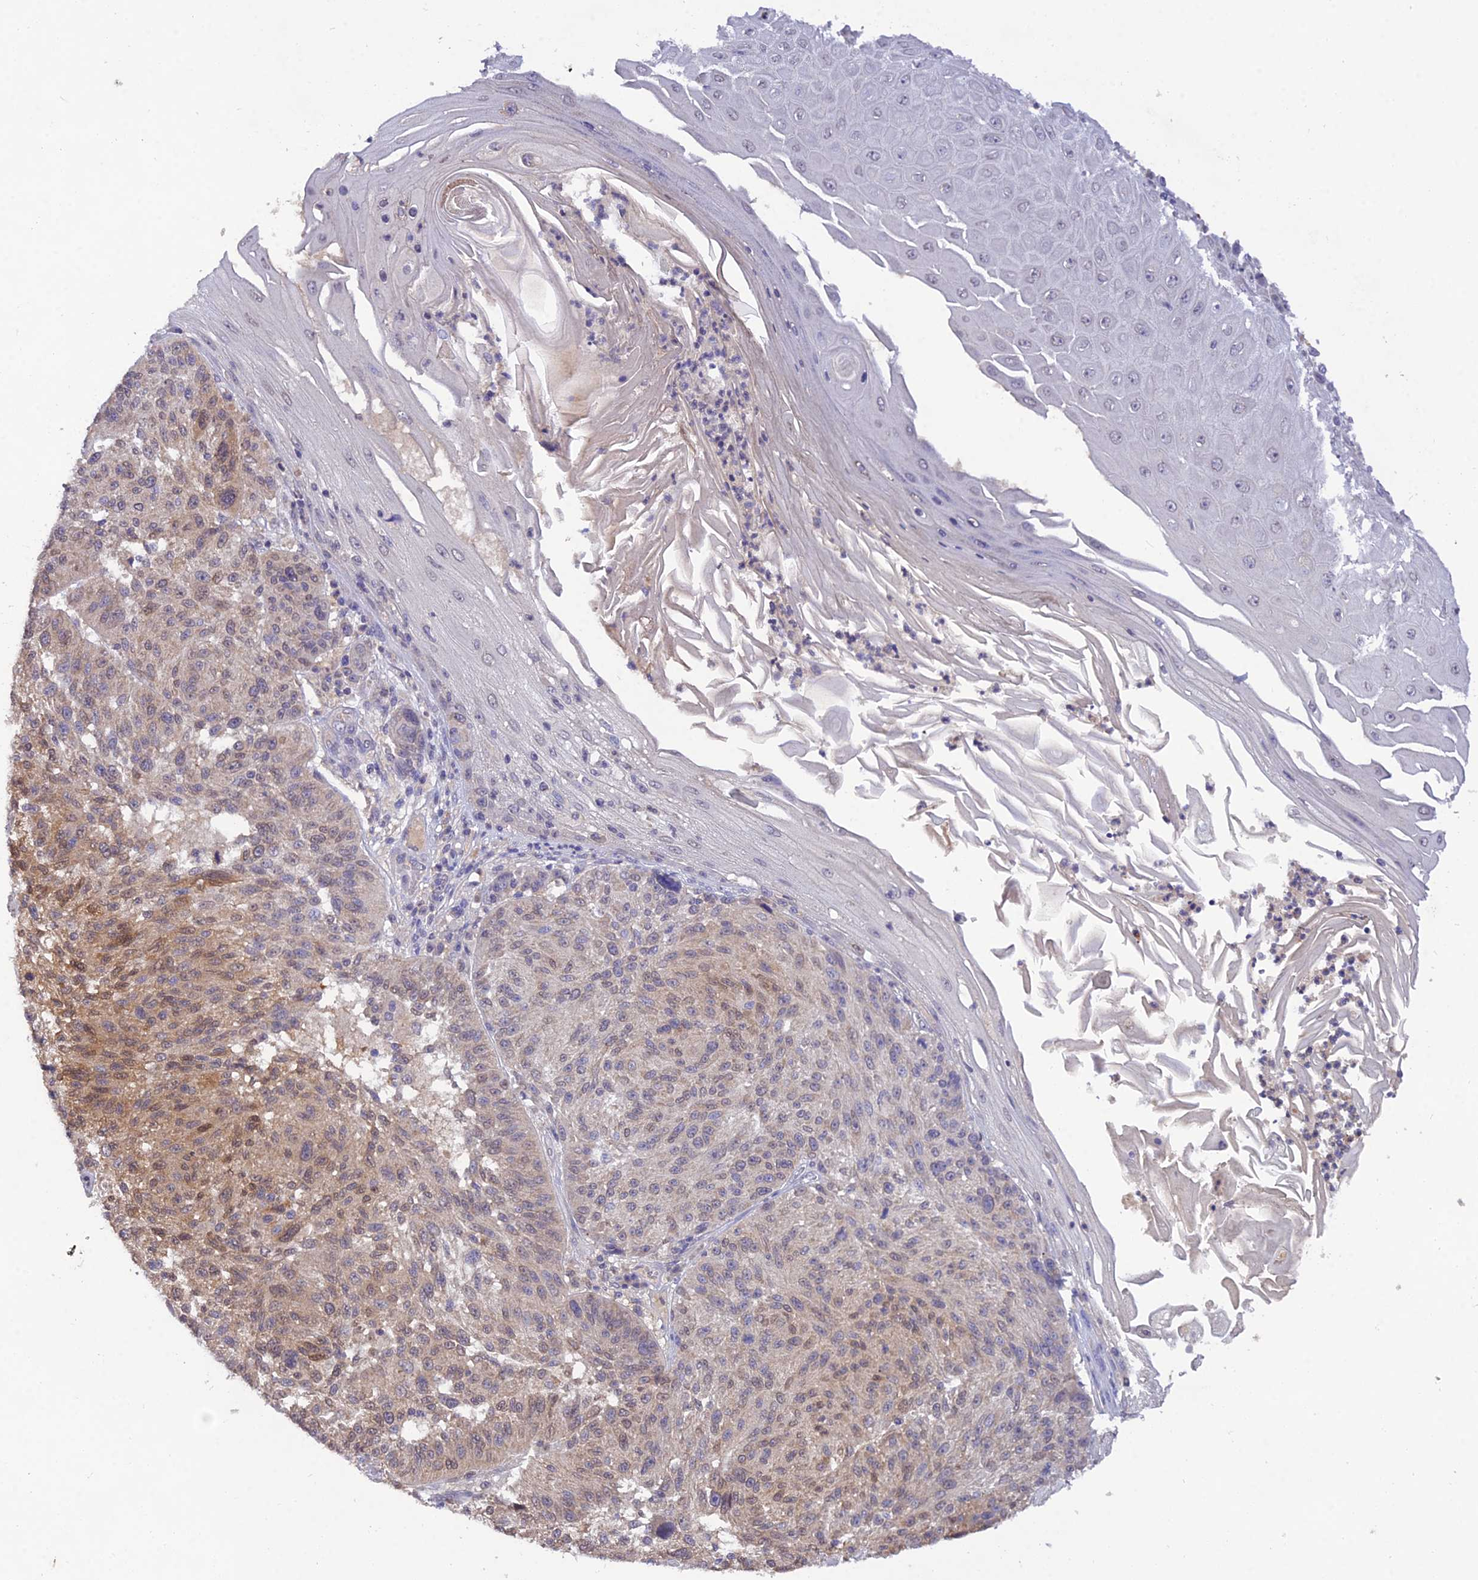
{"staining": {"intensity": "moderate", "quantity": "<25%", "location": "cytoplasmic/membranous,nuclear"}, "tissue": "melanoma", "cell_type": "Tumor cells", "image_type": "cancer", "snomed": [{"axis": "morphology", "description": "Malignant melanoma, NOS"}, {"axis": "topography", "description": "Skin"}], "caption": "An IHC image of tumor tissue is shown. Protein staining in brown shows moderate cytoplasmic/membranous and nuclear positivity in melanoma within tumor cells. (brown staining indicates protein expression, while blue staining denotes nuclei).", "gene": "PGK1", "patient": {"sex": "male", "age": 53}}